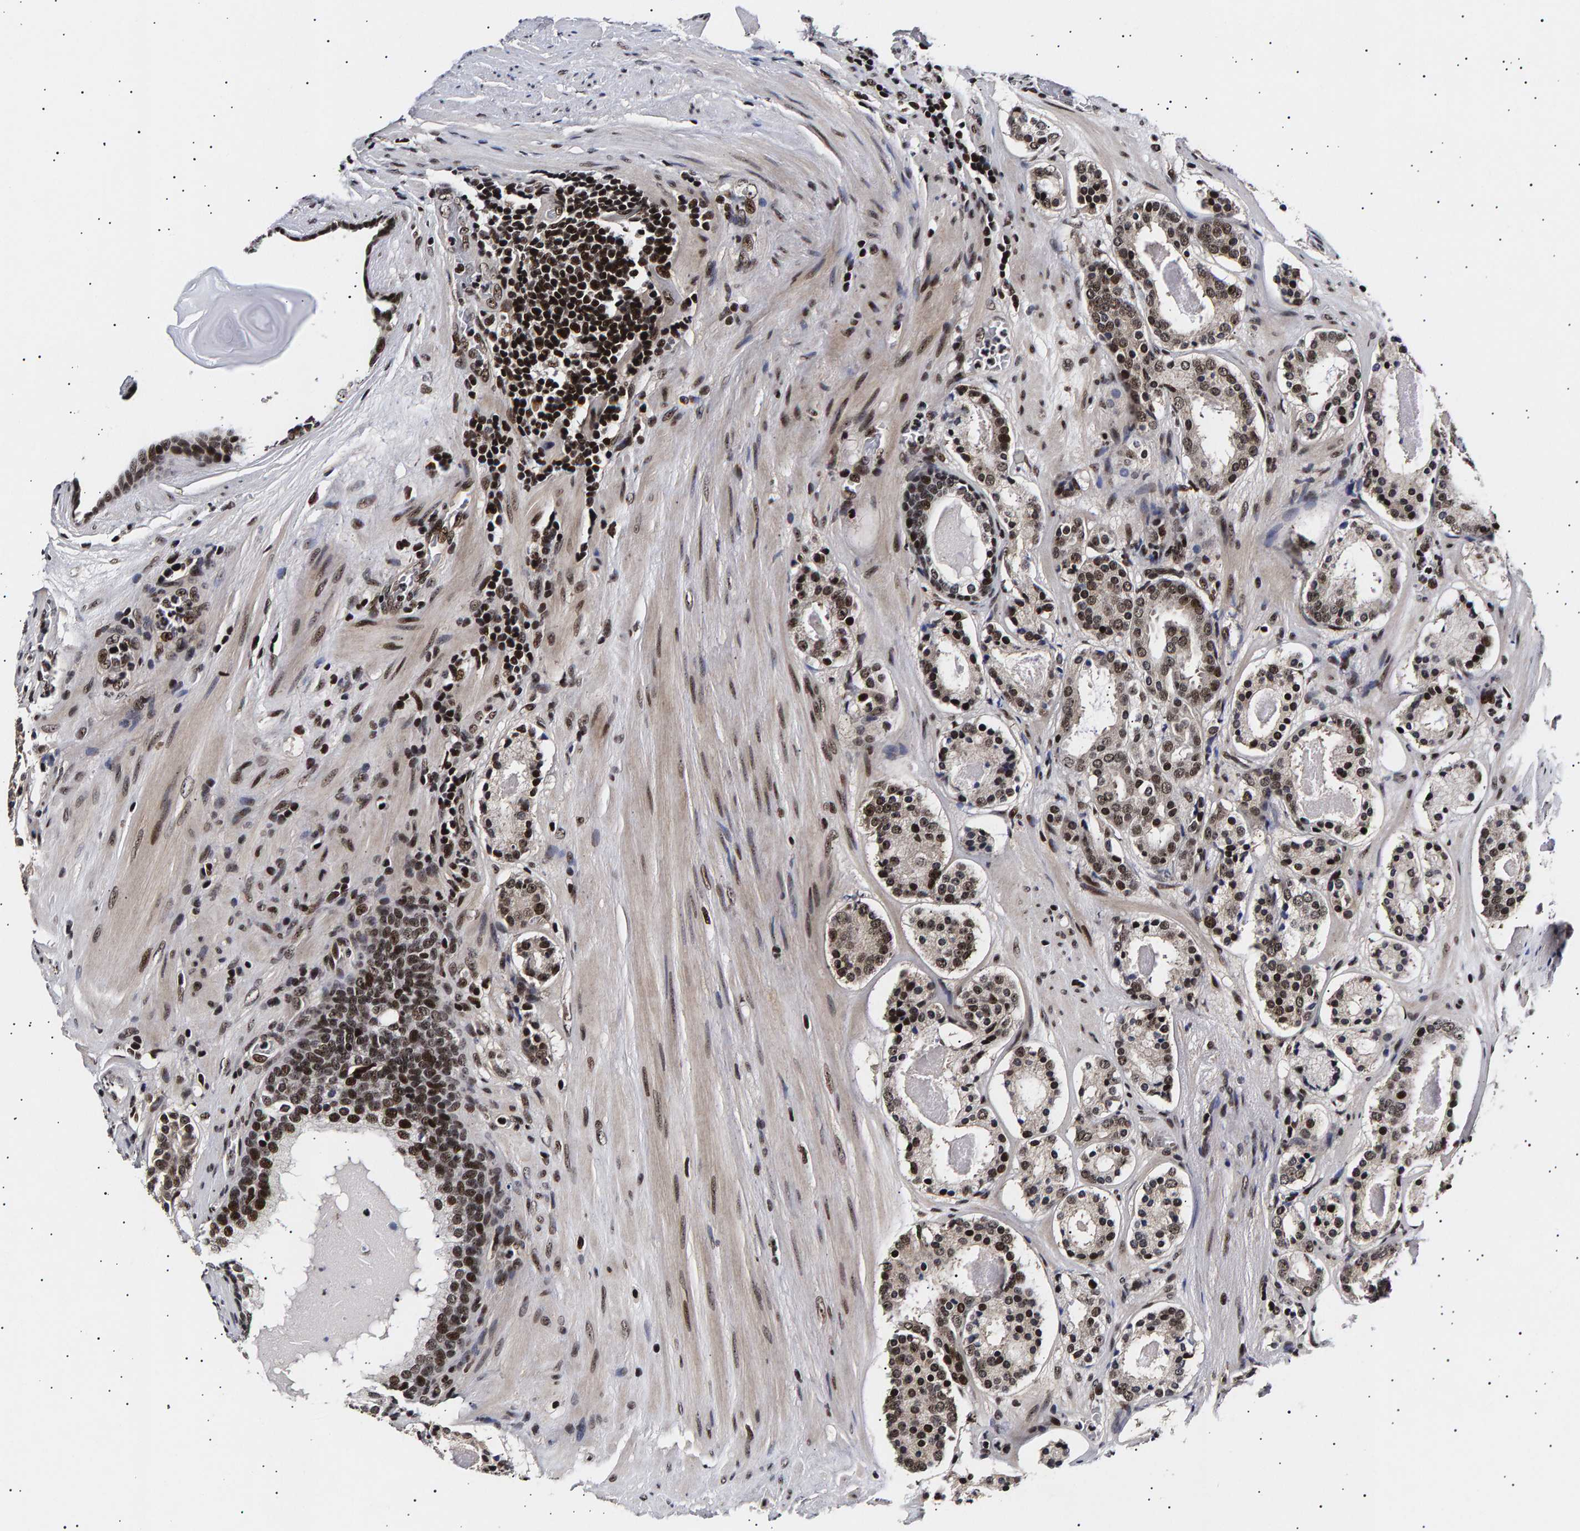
{"staining": {"intensity": "strong", "quantity": ">75%", "location": "nuclear"}, "tissue": "prostate cancer", "cell_type": "Tumor cells", "image_type": "cancer", "snomed": [{"axis": "morphology", "description": "Adenocarcinoma, Low grade"}, {"axis": "topography", "description": "Prostate"}], "caption": "Approximately >75% of tumor cells in human prostate cancer display strong nuclear protein expression as visualized by brown immunohistochemical staining.", "gene": "ANKRD40", "patient": {"sex": "male", "age": 69}}